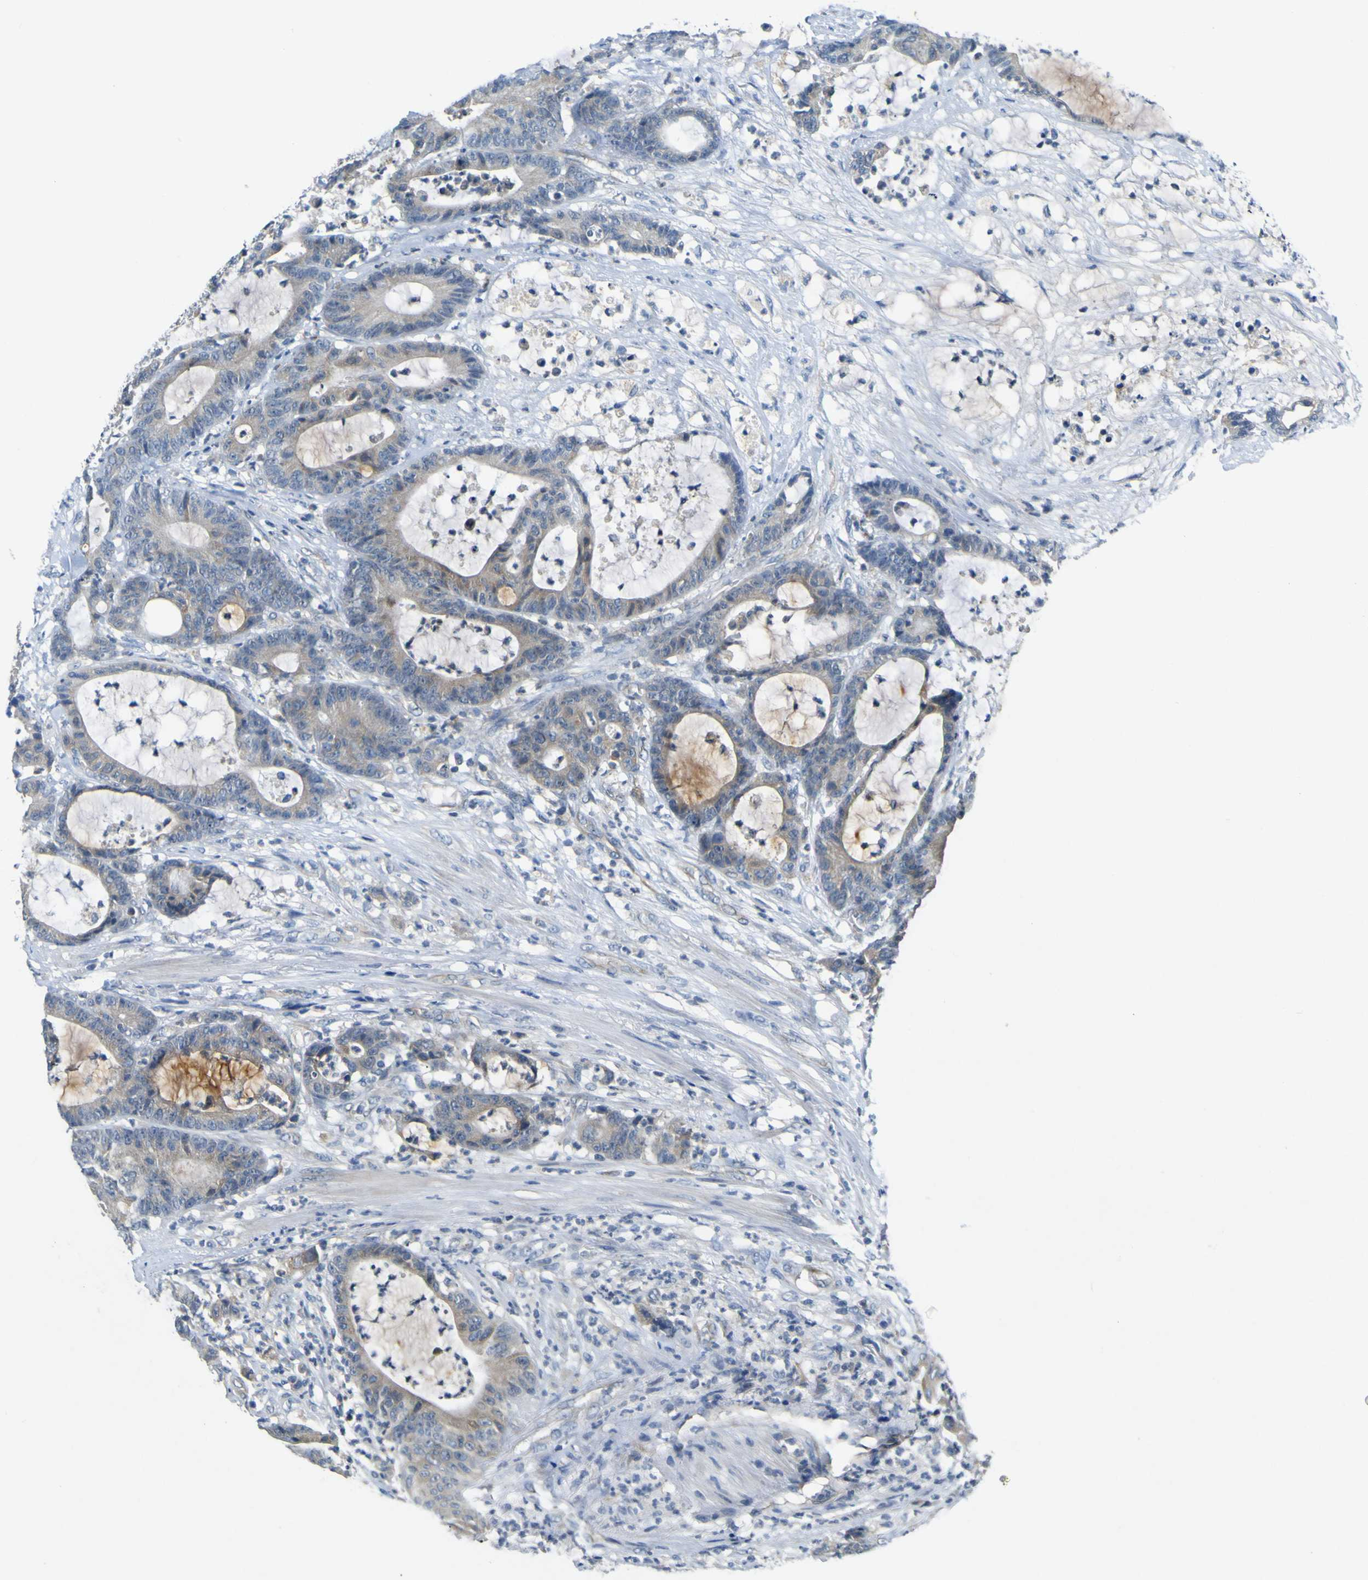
{"staining": {"intensity": "weak", "quantity": ">75%", "location": "cytoplasmic/membranous"}, "tissue": "colorectal cancer", "cell_type": "Tumor cells", "image_type": "cancer", "snomed": [{"axis": "morphology", "description": "Adenocarcinoma, NOS"}, {"axis": "topography", "description": "Colon"}], "caption": "Immunohistochemical staining of human colorectal adenocarcinoma exhibits low levels of weak cytoplasmic/membranous protein expression in approximately >75% of tumor cells. (Stains: DAB (3,3'-diaminobenzidine) in brown, nuclei in blue, Microscopy: brightfield microscopy at high magnification).", "gene": "LDLR", "patient": {"sex": "female", "age": 84}}